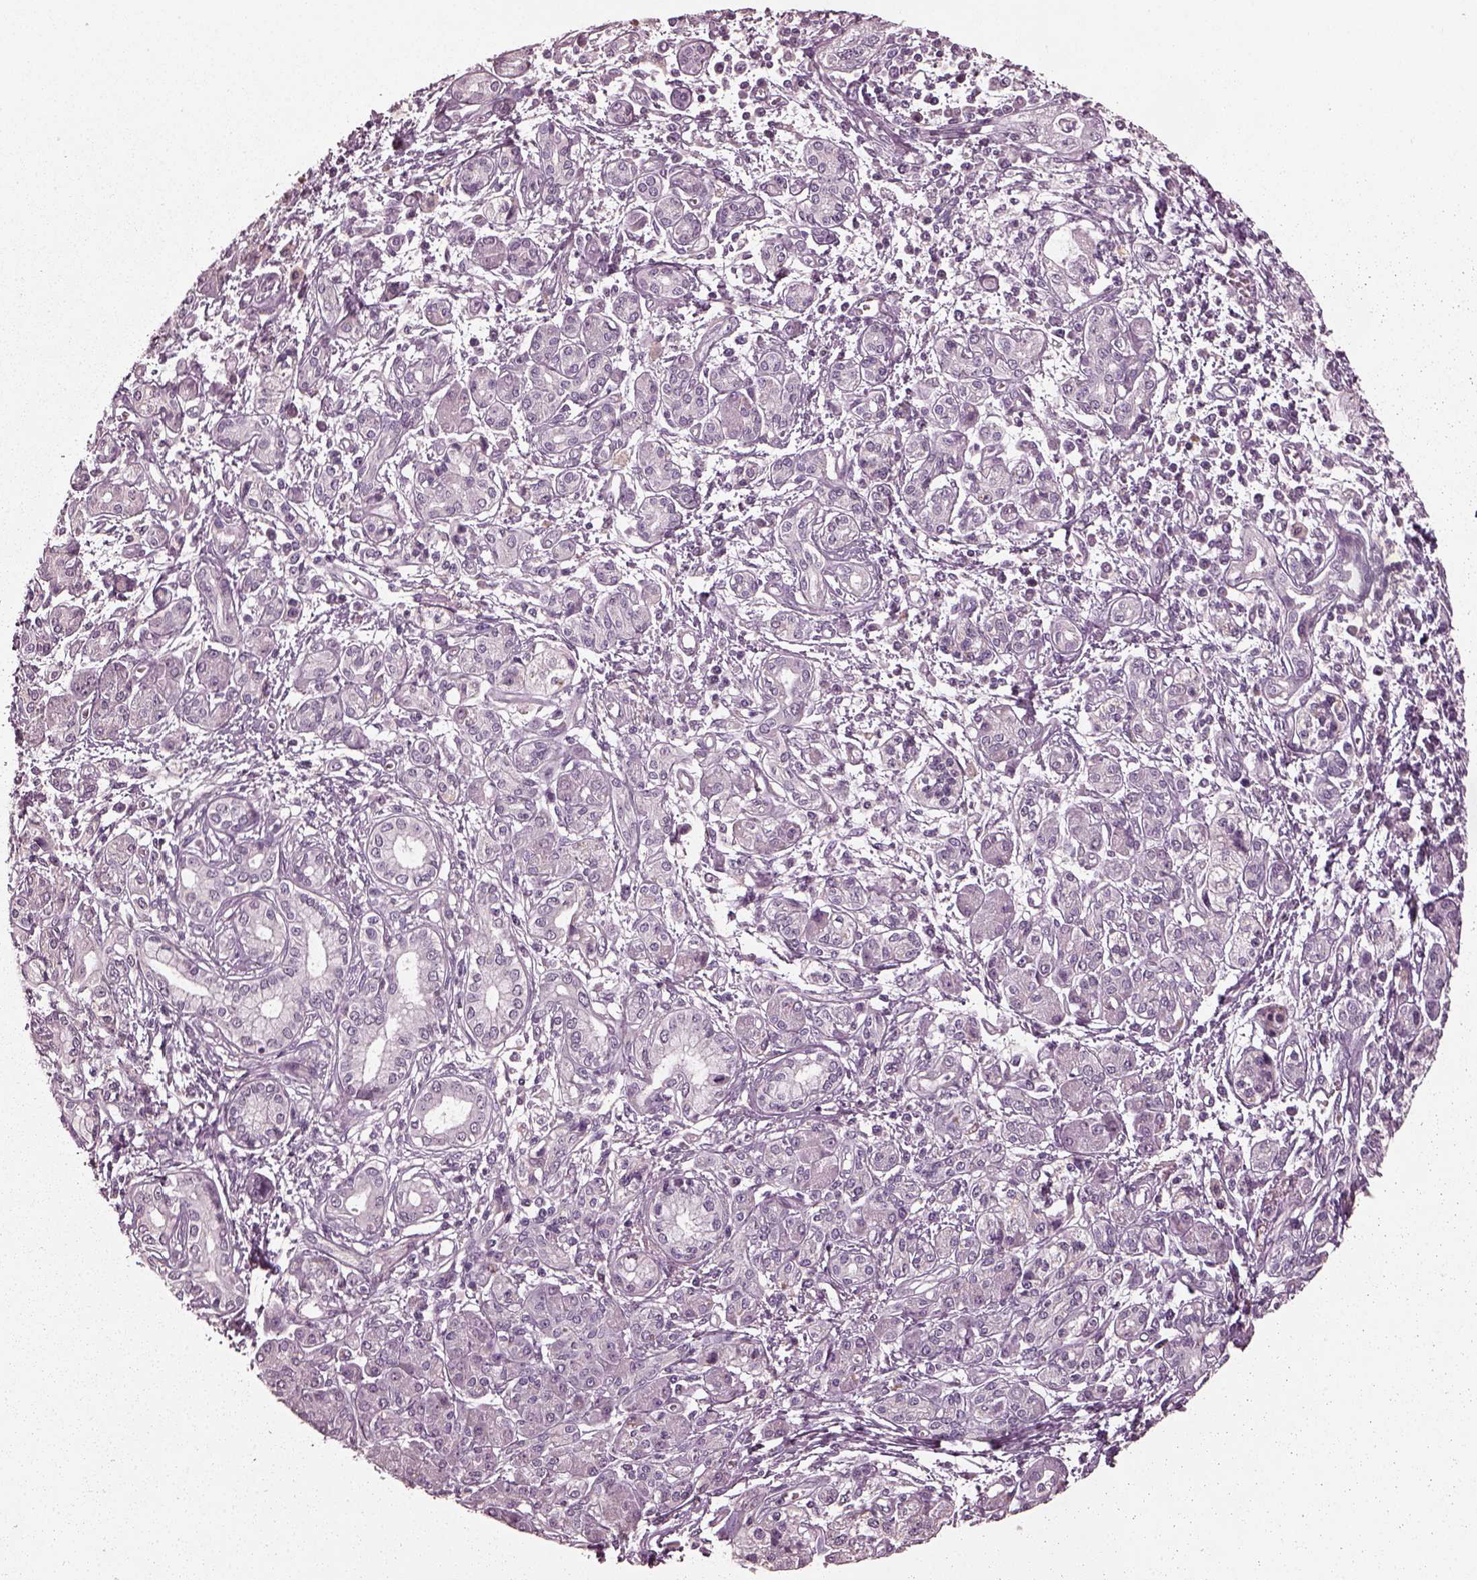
{"staining": {"intensity": "negative", "quantity": "none", "location": "none"}, "tissue": "pancreatic cancer", "cell_type": "Tumor cells", "image_type": "cancer", "snomed": [{"axis": "morphology", "description": "Adenocarcinoma, NOS"}, {"axis": "topography", "description": "Pancreas"}], "caption": "A photomicrograph of pancreatic adenocarcinoma stained for a protein displays no brown staining in tumor cells.", "gene": "RCVRN", "patient": {"sex": "male", "age": 70}}